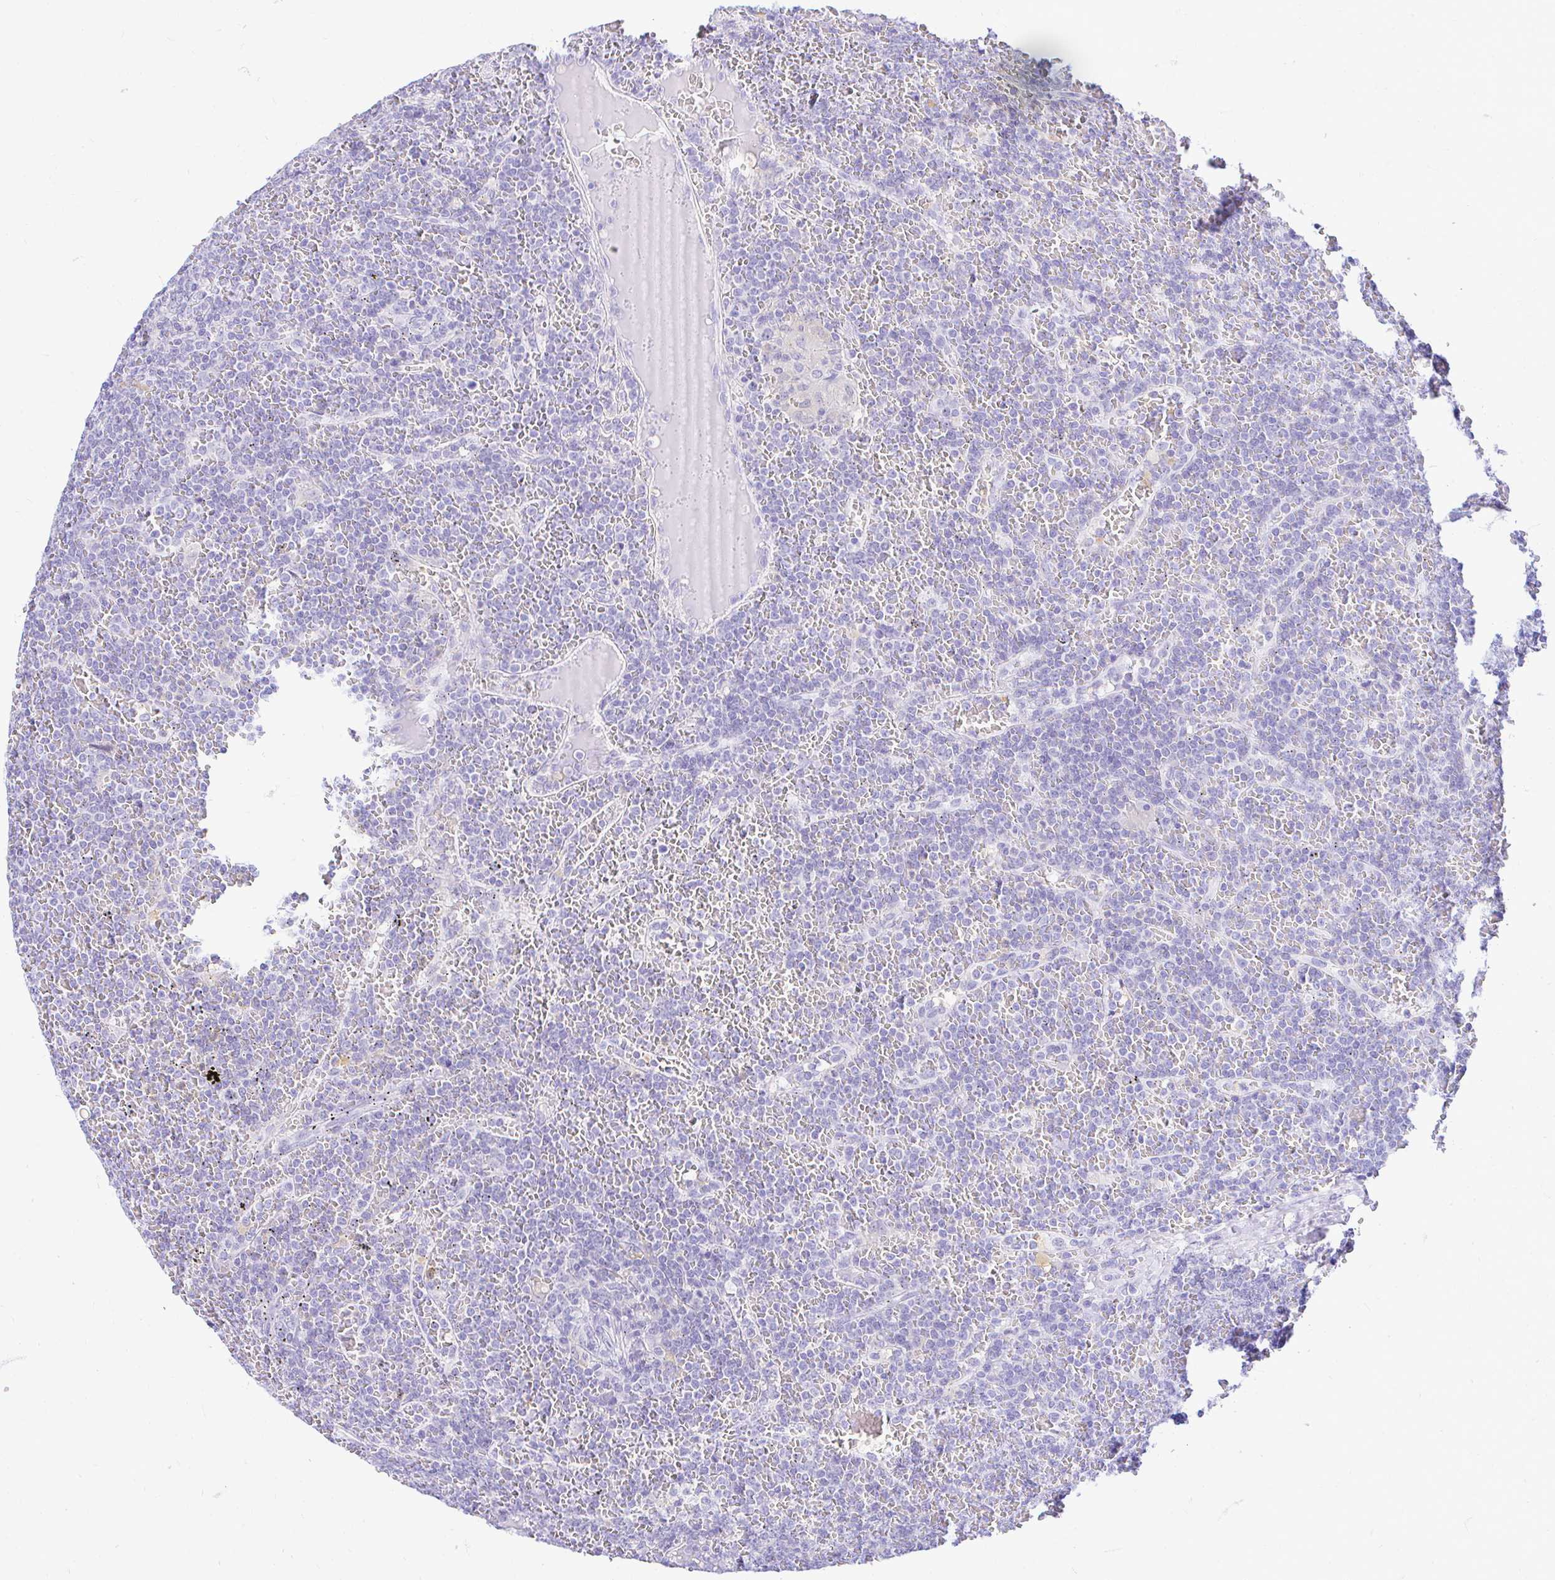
{"staining": {"intensity": "negative", "quantity": "none", "location": "none"}, "tissue": "lymphoma", "cell_type": "Tumor cells", "image_type": "cancer", "snomed": [{"axis": "morphology", "description": "Malignant lymphoma, non-Hodgkin's type, Low grade"}, {"axis": "topography", "description": "Spleen"}], "caption": "IHC photomicrograph of human low-grade malignant lymphoma, non-Hodgkin's type stained for a protein (brown), which reveals no staining in tumor cells.", "gene": "FATE1", "patient": {"sex": "female", "age": 19}}